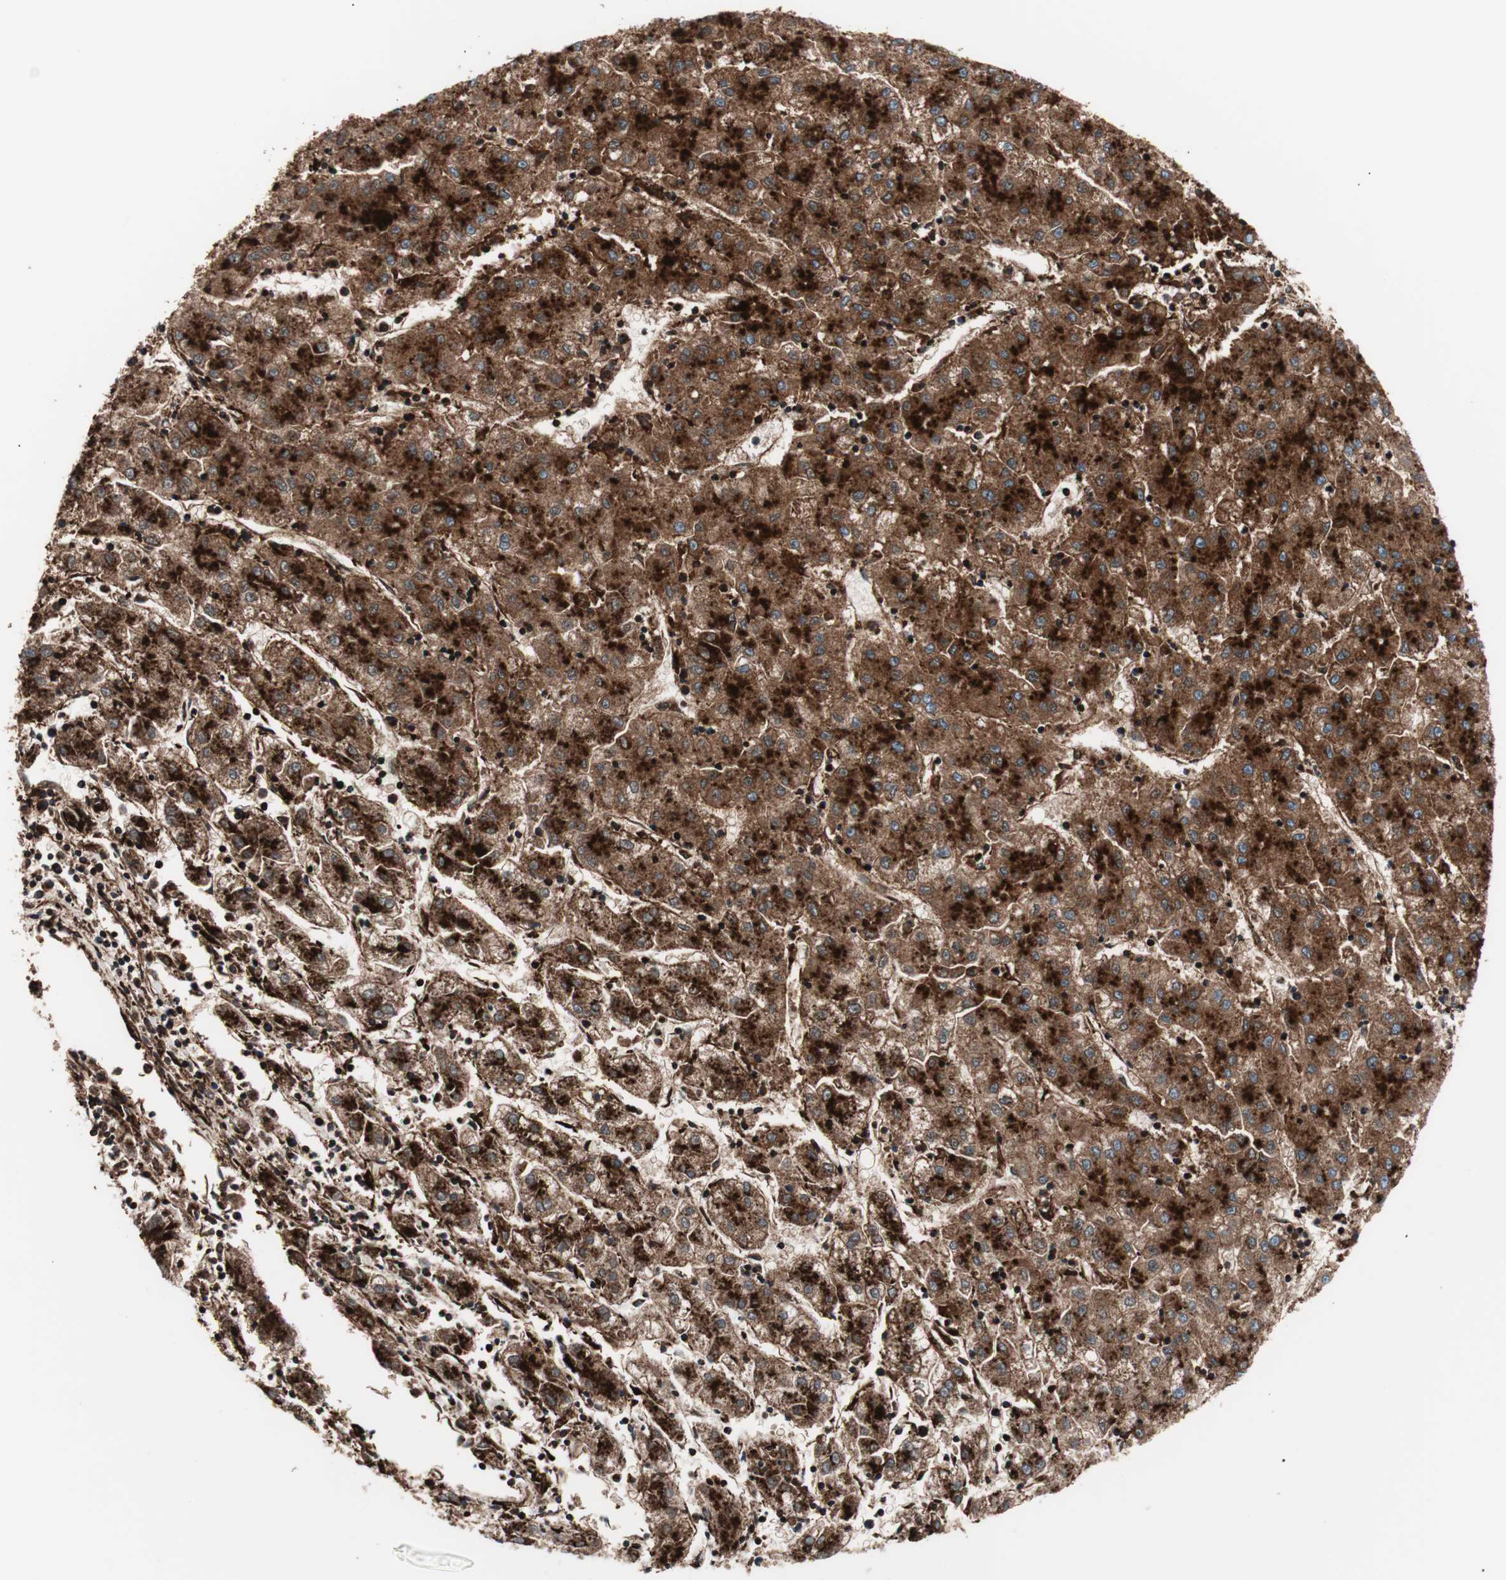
{"staining": {"intensity": "strong", "quantity": ">75%", "location": "cytoplasmic/membranous"}, "tissue": "liver cancer", "cell_type": "Tumor cells", "image_type": "cancer", "snomed": [{"axis": "morphology", "description": "Carcinoma, Hepatocellular, NOS"}, {"axis": "topography", "description": "Liver"}], "caption": "A high-resolution histopathology image shows IHC staining of liver hepatocellular carcinoma, which reveals strong cytoplasmic/membranous positivity in approximately >75% of tumor cells.", "gene": "LAMP1", "patient": {"sex": "male", "age": 72}}